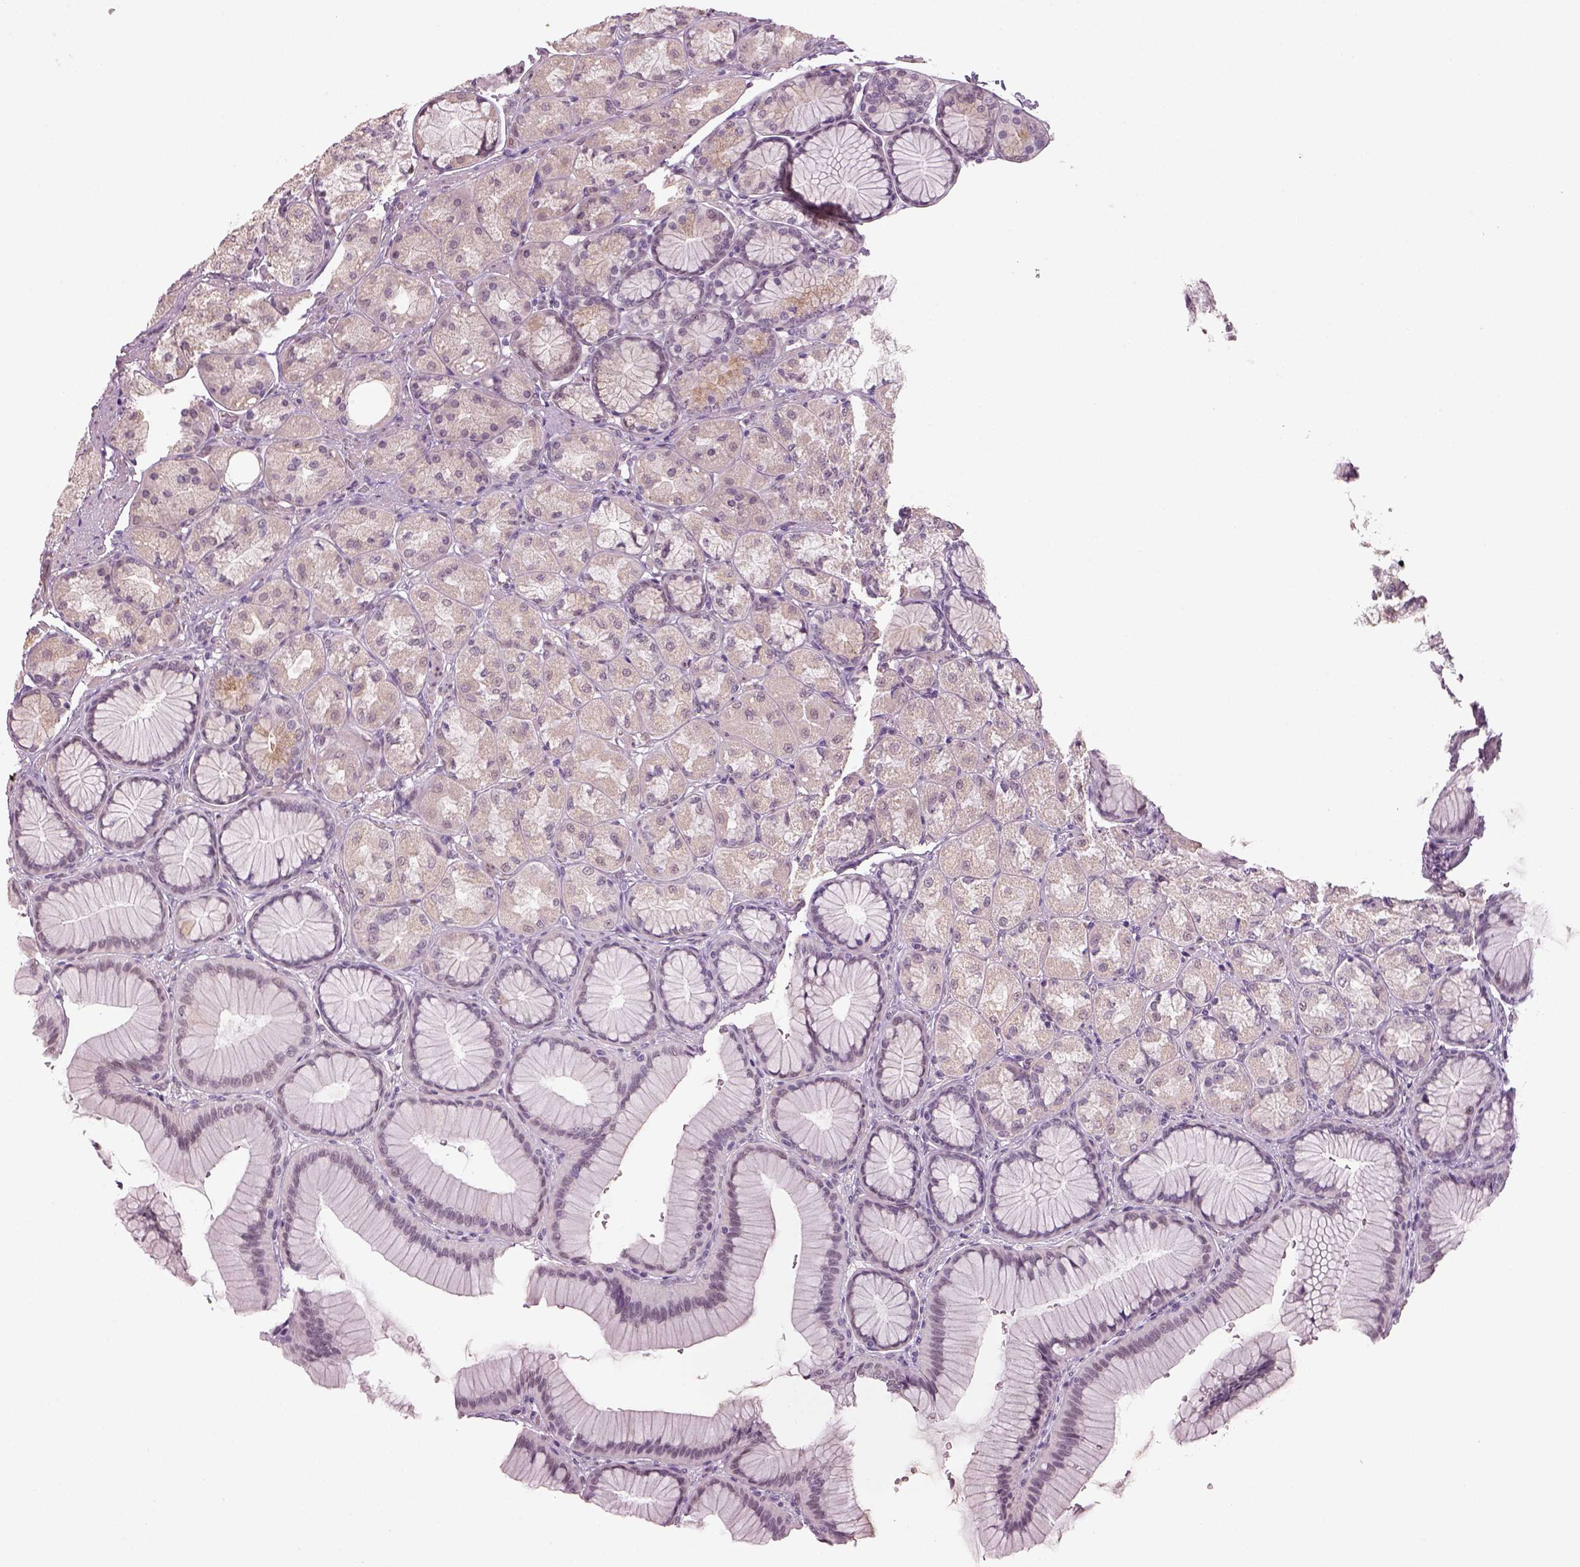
{"staining": {"intensity": "weak", "quantity": "<25%", "location": "cytoplasmic/membranous"}, "tissue": "stomach", "cell_type": "Glandular cells", "image_type": "normal", "snomed": [{"axis": "morphology", "description": "Normal tissue, NOS"}, {"axis": "morphology", "description": "Adenocarcinoma, NOS"}, {"axis": "morphology", "description": "Adenocarcinoma, High grade"}, {"axis": "topography", "description": "Stomach, upper"}, {"axis": "topography", "description": "Stomach"}], "caption": "Image shows no protein positivity in glandular cells of benign stomach.", "gene": "NAT8B", "patient": {"sex": "female", "age": 65}}